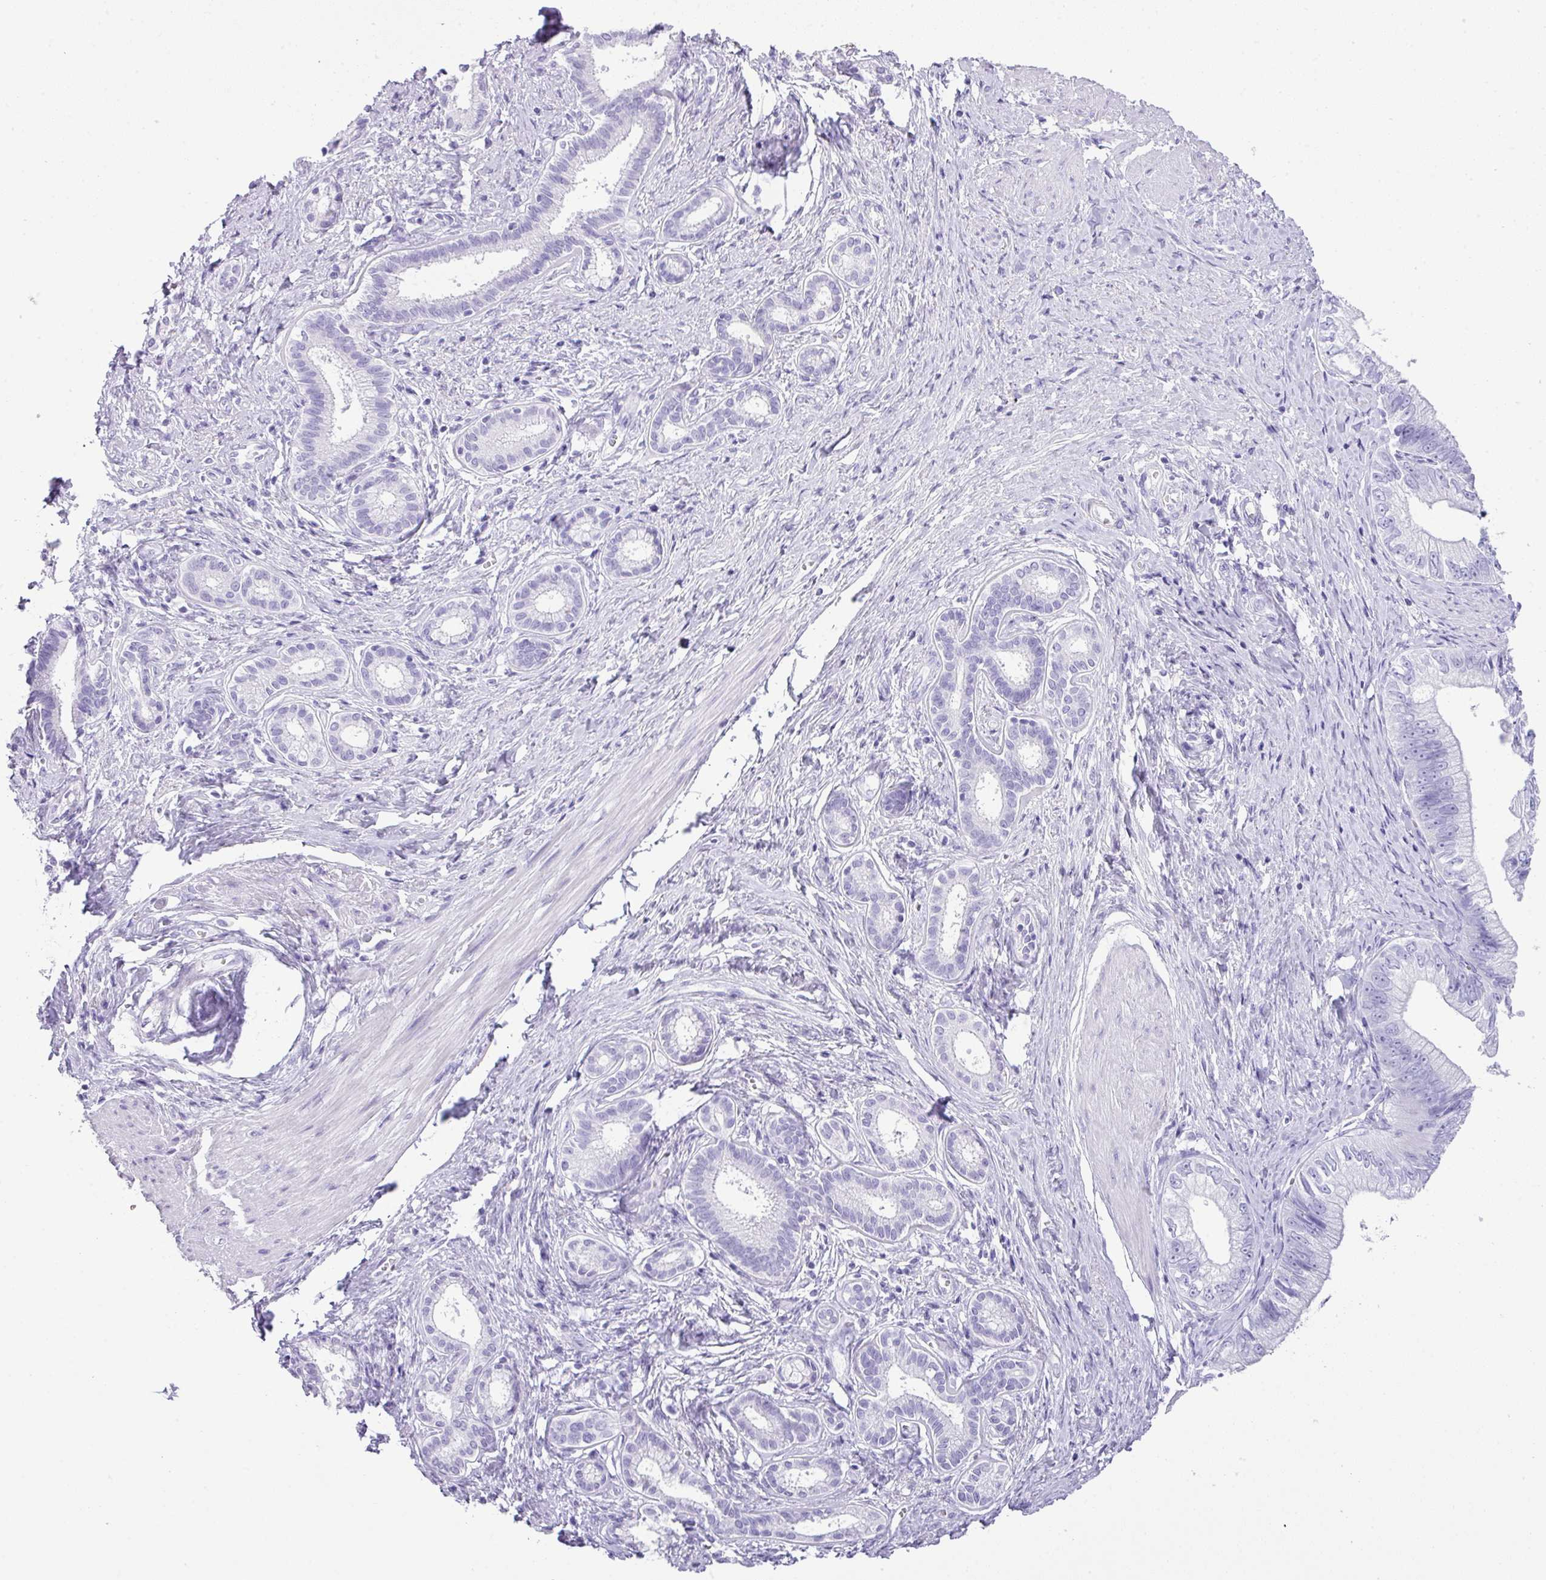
{"staining": {"intensity": "negative", "quantity": "none", "location": "none"}, "tissue": "pancreatic cancer", "cell_type": "Tumor cells", "image_type": "cancer", "snomed": [{"axis": "morphology", "description": "Adenocarcinoma, NOS"}, {"axis": "topography", "description": "Pancreas"}], "caption": "Immunohistochemical staining of human adenocarcinoma (pancreatic) shows no significant staining in tumor cells. (DAB (3,3'-diaminobenzidine) immunohistochemistry with hematoxylin counter stain).", "gene": "TNP1", "patient": {"sex": "male", "age": 70}}